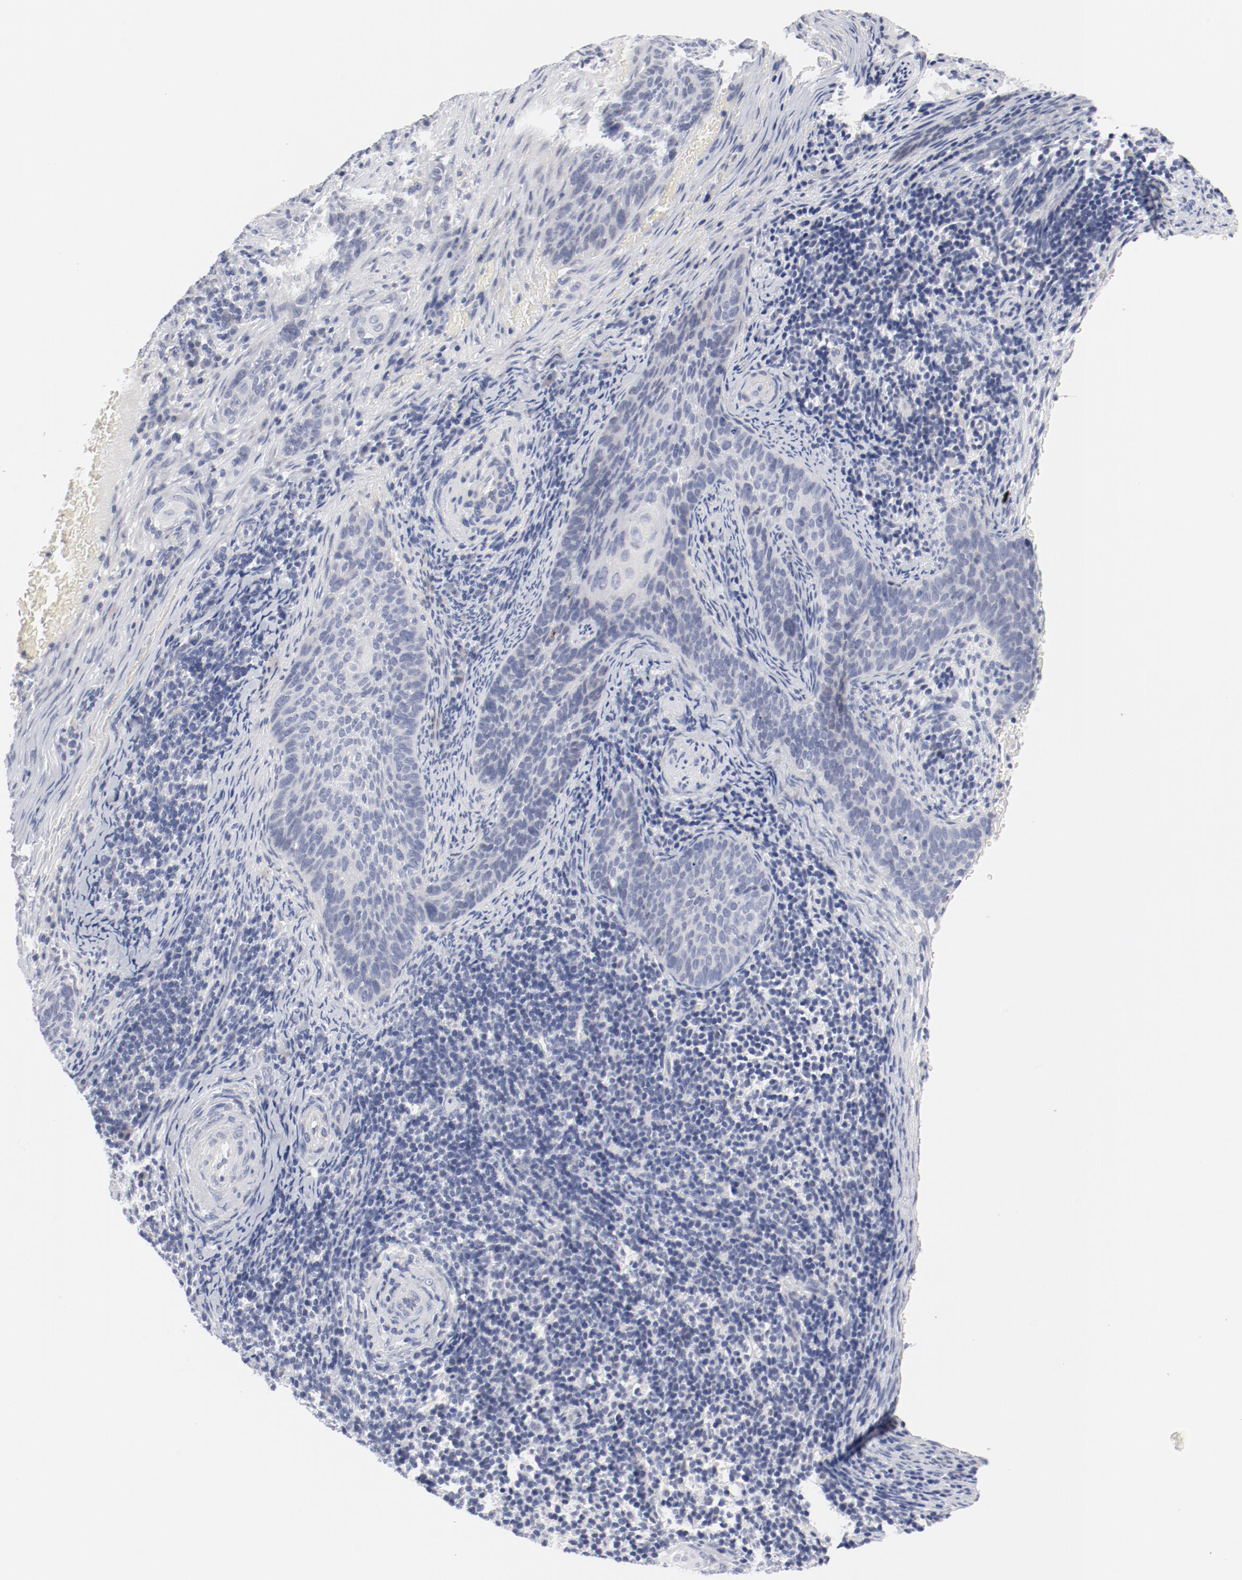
{"staining": {"intensity": "negative", "quantity": "none", "location": "none"}, "tissue": "cervical cancer", "cell_type": "Tumor cells", "image_type": "cancer", "snomed": [{"axis": "morphology", "description": "Squamous cell carcinoma, NOS"}, {"axis": "topography", "description": "Cervix"}], "caption": "DAB immunohistochemical staining of cervical cancer (squamous cell carcinoma) reveals no significant expression in tumor cells.", "gene": "KCNK13", "patient": {"sex": "female", "age": 33}}